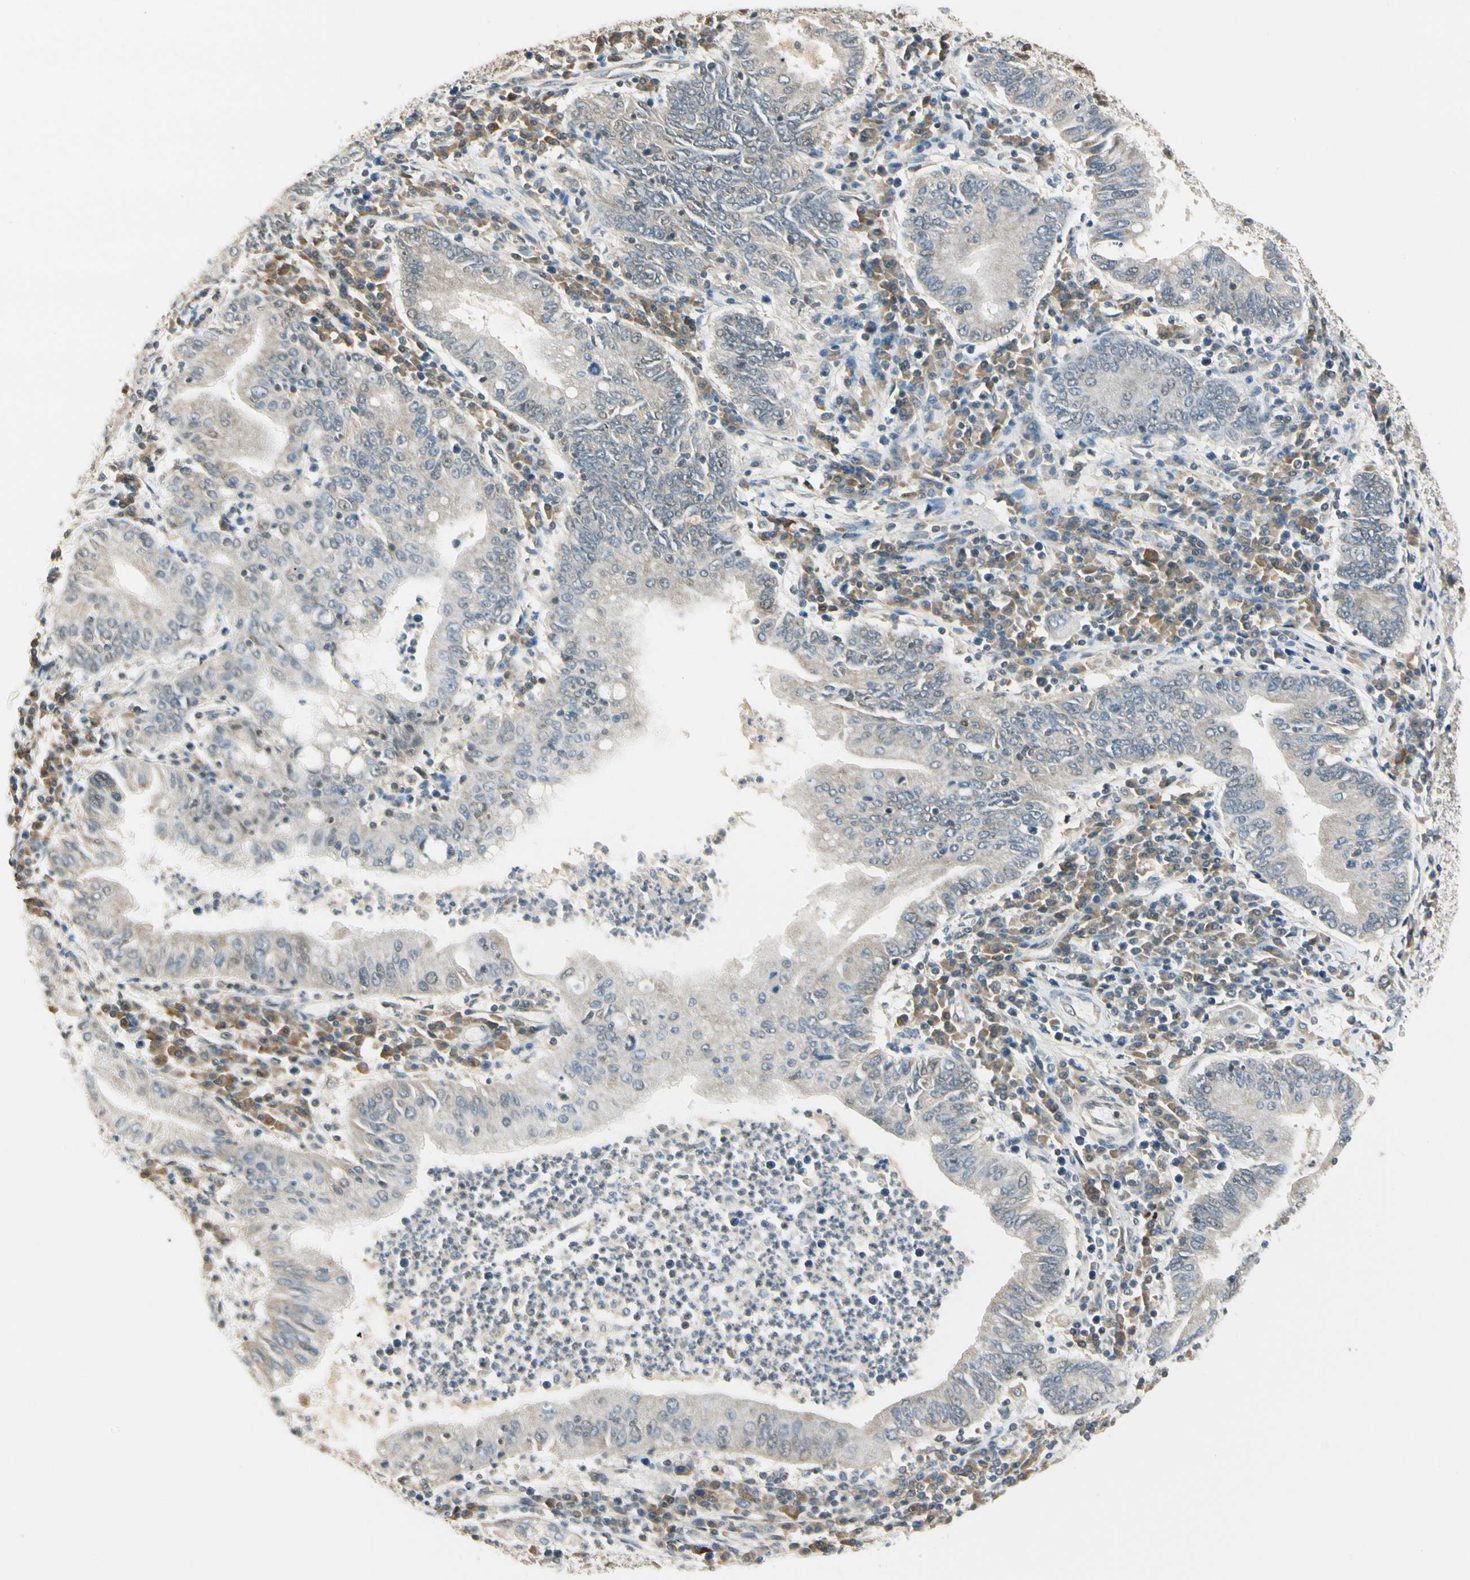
{"staining": {"intensity": "weak", "quantity": "25%-75%", "location": "cytoplasmic/membranous"}, "tissue": "stomach cancer", "cell_type": "Tumor cells", "image_type": "cancer", "snomed": [{"axis": "morphology", "description": "Normal tissue, NOS"}, {"axis": "morphology", "description": "Adenocarcinoma, NOS"}, {"axis": "topography", "description": "Esophagus"}, {"axis": "topography", "description": "Stomach, upper"}, {"axis": "topography", "description": "Peripheral nerve tissue"}], "caption": "High-power microscopy captured an immunohistochemistry micrograph of stomach adenocarcinoma, revealing weak cytoplasmic/membranous expression in about 25%-75% of tumor cells.", "gene": "ZSCAN12", "patient": {"sex": "male", "age": 62}}